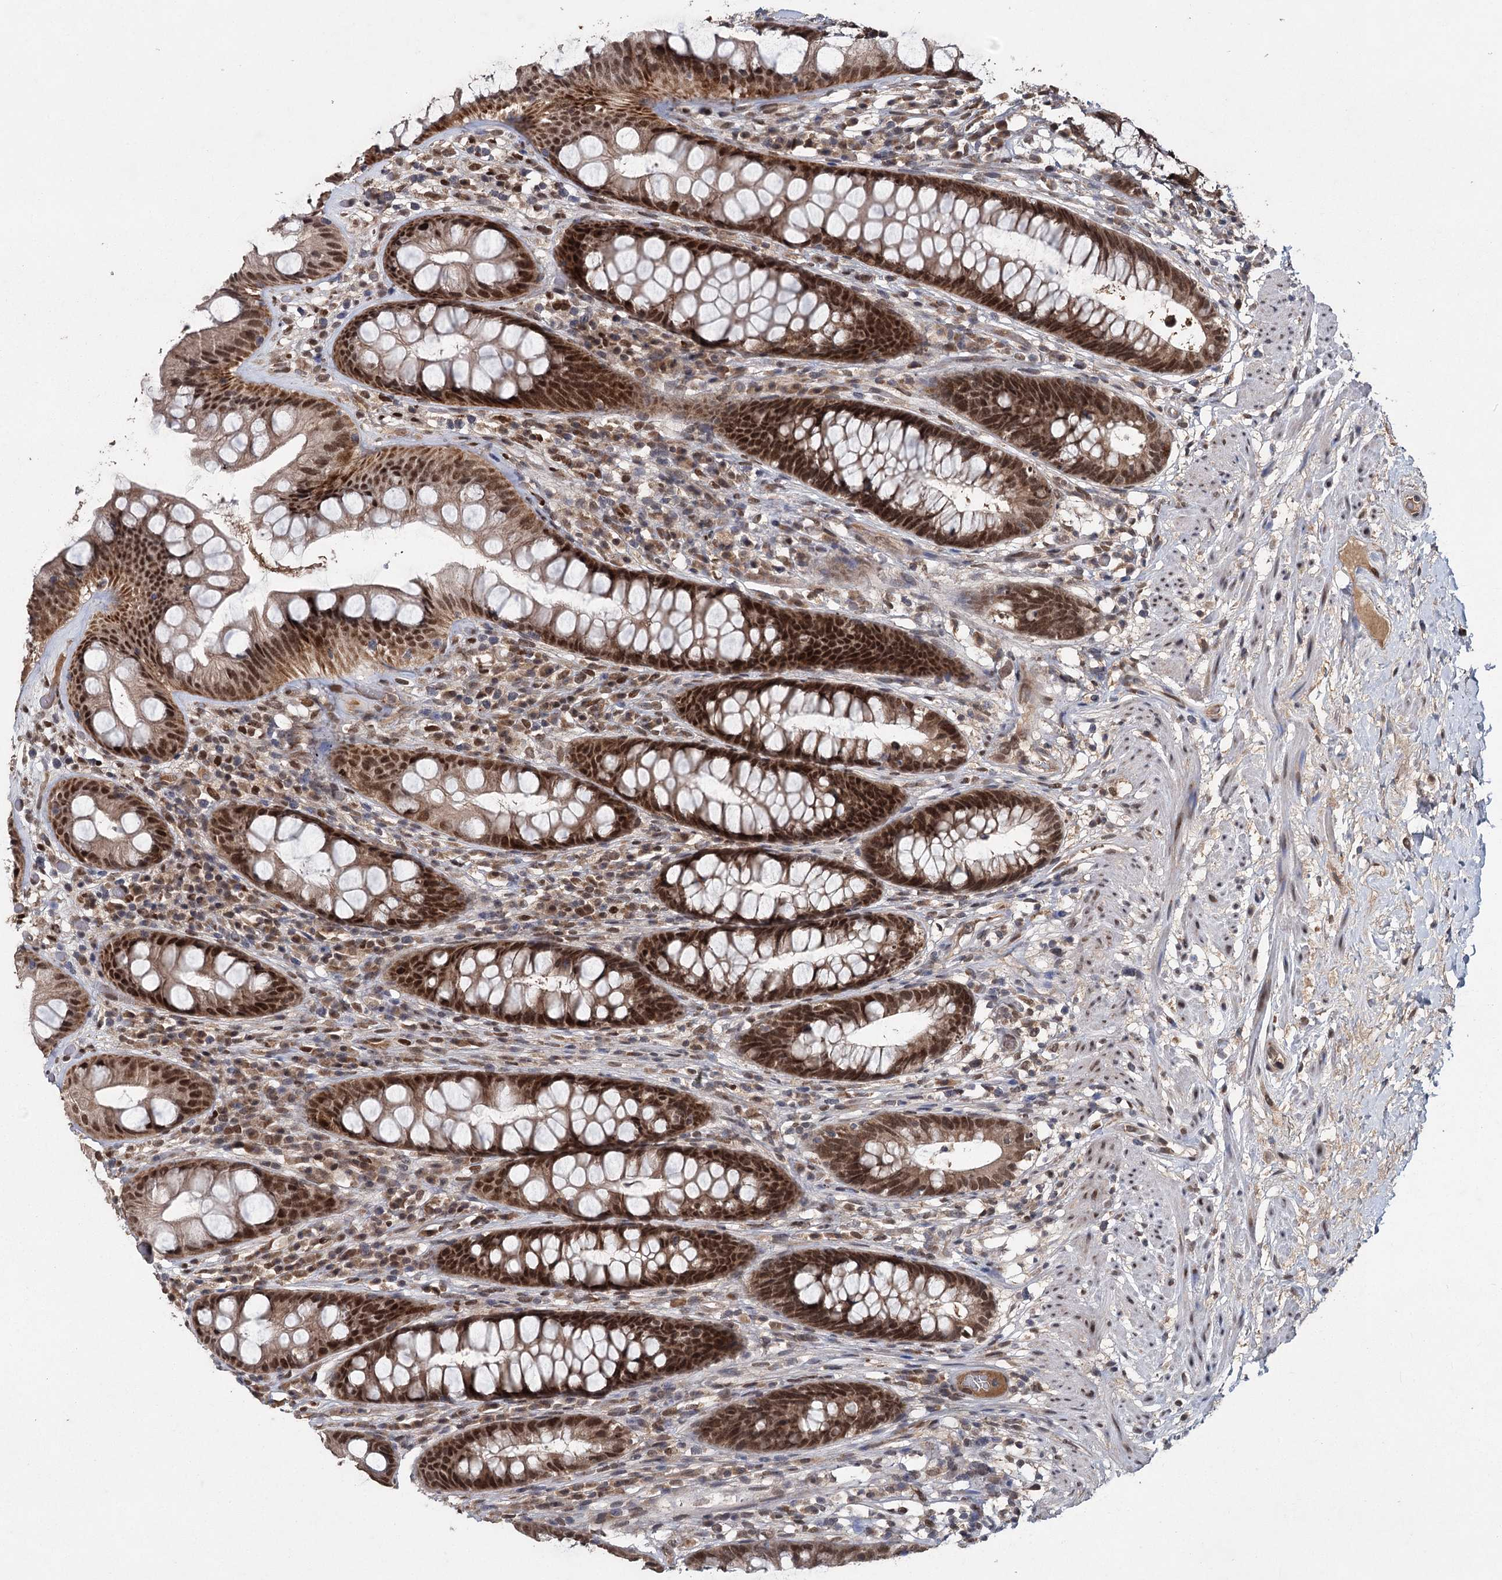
{"staining": {"intensity": "strong", "quantity": ">75%", "location": "cytoplasmic/membranous,nuclear"}, "tissue": "rectum", "cell_type": "Glandular cells", "image_type": "normal", "snomed": [{"axis": "morphology", "description": "Normal tissue, NOS"}, {"axis": "topography", "description": "Rectum"}], "caption": "Immunohistochemistry (IHC) staining of normal rectum, which displays high levels of strong cytoplasmic/membranous,nuclear positivity in about >75% of glandular cells indicating strong cytoplasmic/membranous,nuclear protein staining. The staining was performed using DAB (3,3'-diaminobenzidine) (brown) for protein detection and nuclei were counterstained in hematoxylin (blue).", "gene": "MYG1", "patient": {"sex": "male", "age": 74}}